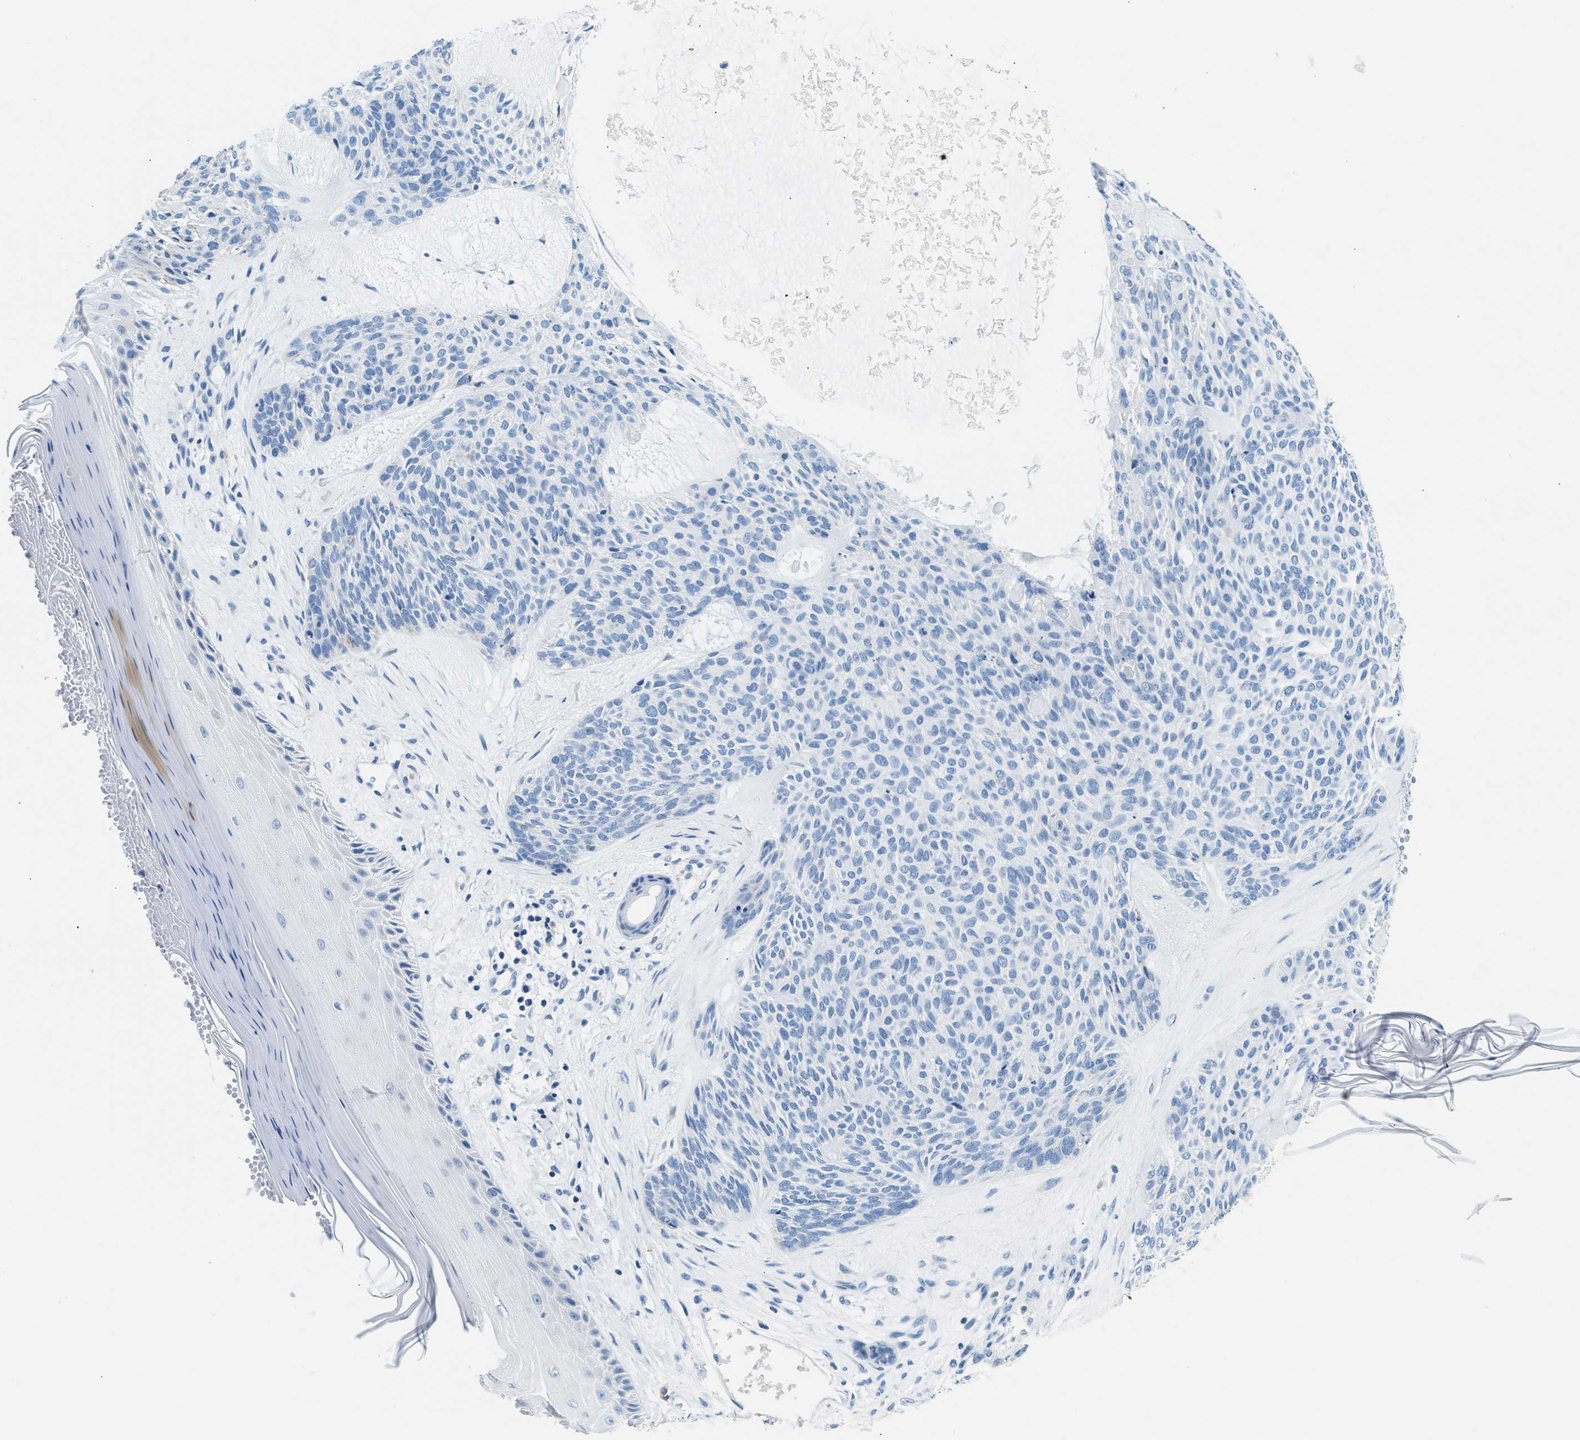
{"staining": {"intensity": "negative", "quantity": "none", "location": "none"}, "tissue": "skin cancer", "cell_type": "Tumor cells", "image_type": "cancer", "snomed": [{"axis": "morphology", "description": "Basal cell carcinoma"}, {"axis": "topography", "description": "Skin"}], "caption": "A high-resolution photomicrograph shows immunohistochemistry (IHC) staining of basal cell carcinoma (skin), which reveals no significant expression in tumor cells.", "gene": "CLDN18", "patient": {"sex": "male", "age": 55}}